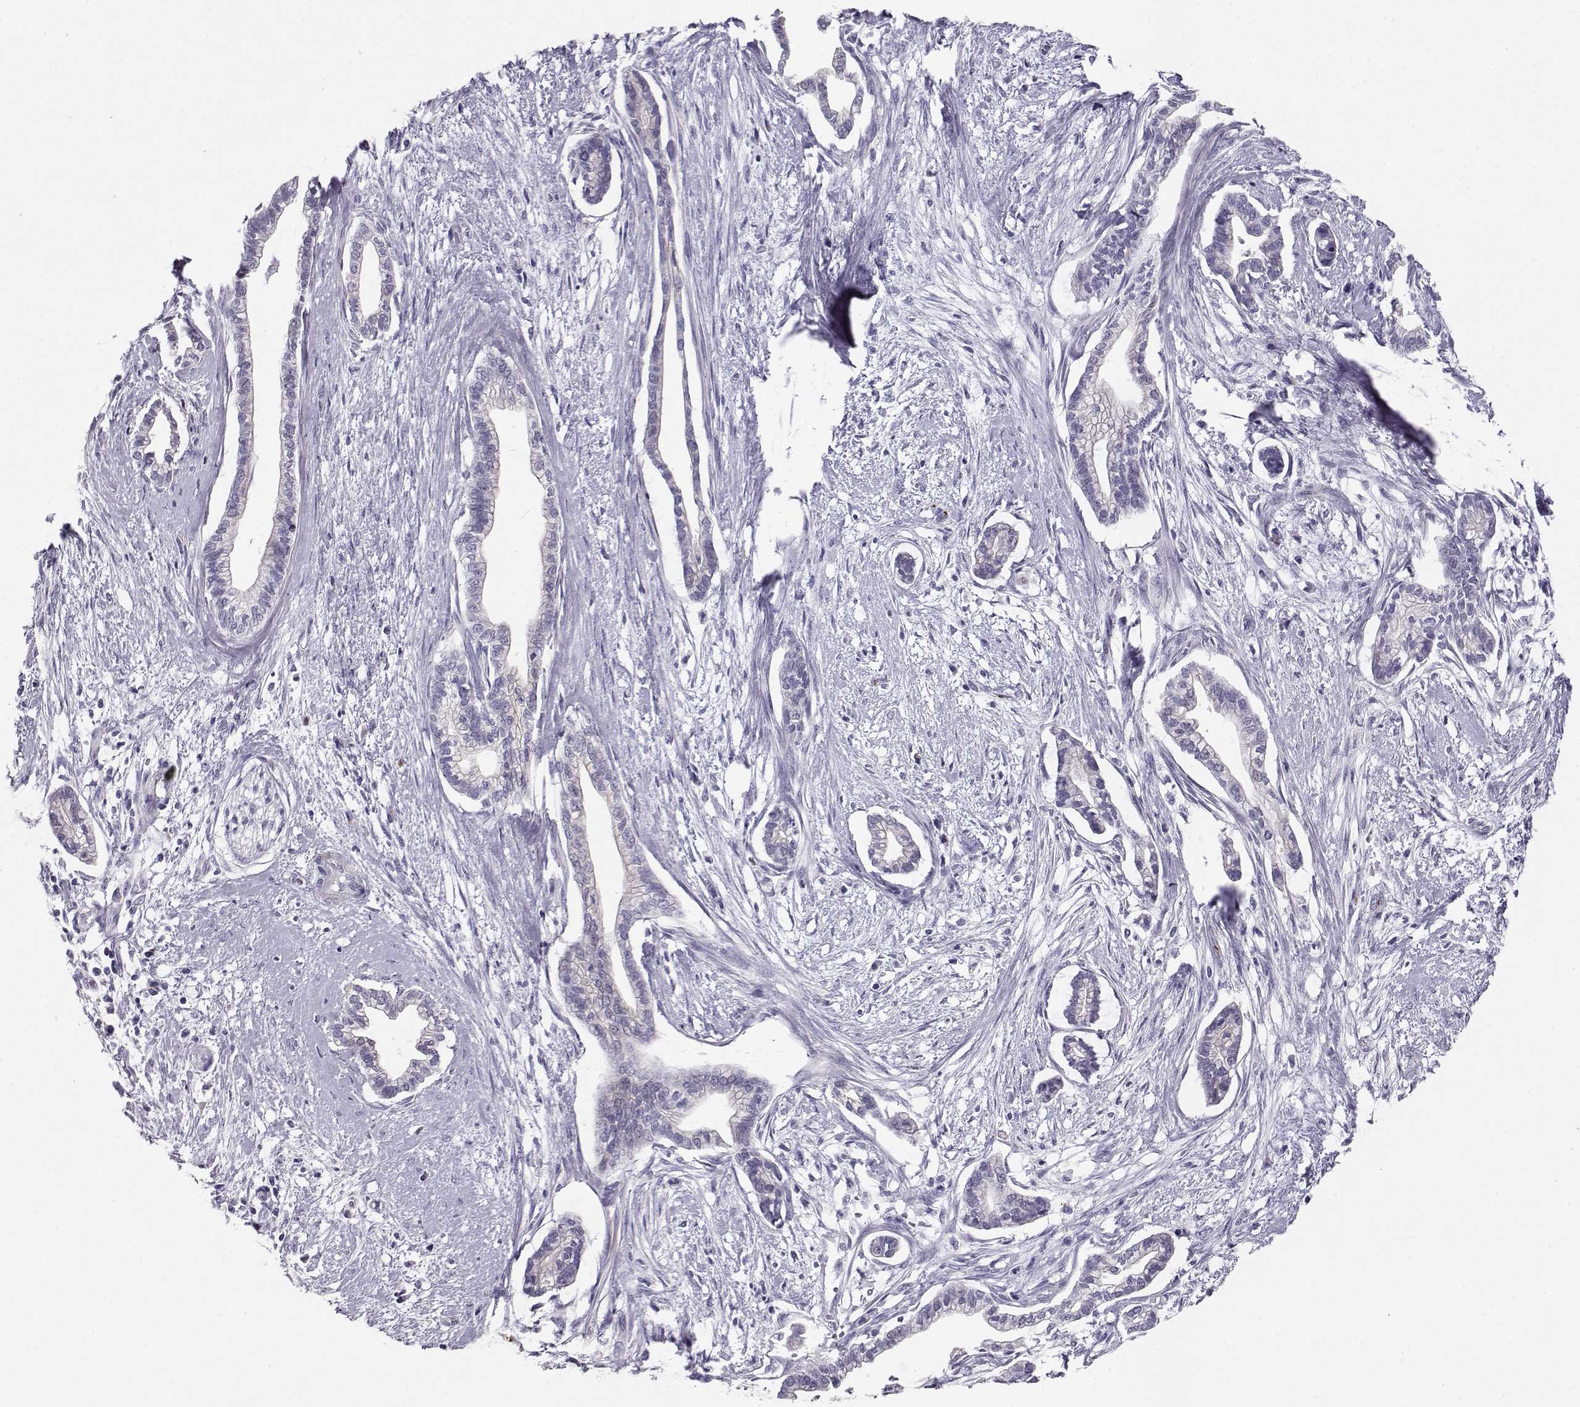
{"staining": {"intensity": "negative", "quantity": "none", "location": "none"}, "tissue": "cervical cancer", "cell_type": "Tumor cells", "image_type": "cancer", "snomed": [{"axis": "morphology", "description": "Adenocarcinoma, NOS"}, {"axis": "topography", "description": "Cervix"}], "caption": "Photomicrograph shows no protein expression in tumor cells of cervical adenocarcinoma tissue.", "gene": "RD3", "patient": {"sex": "female", "age": 62}}